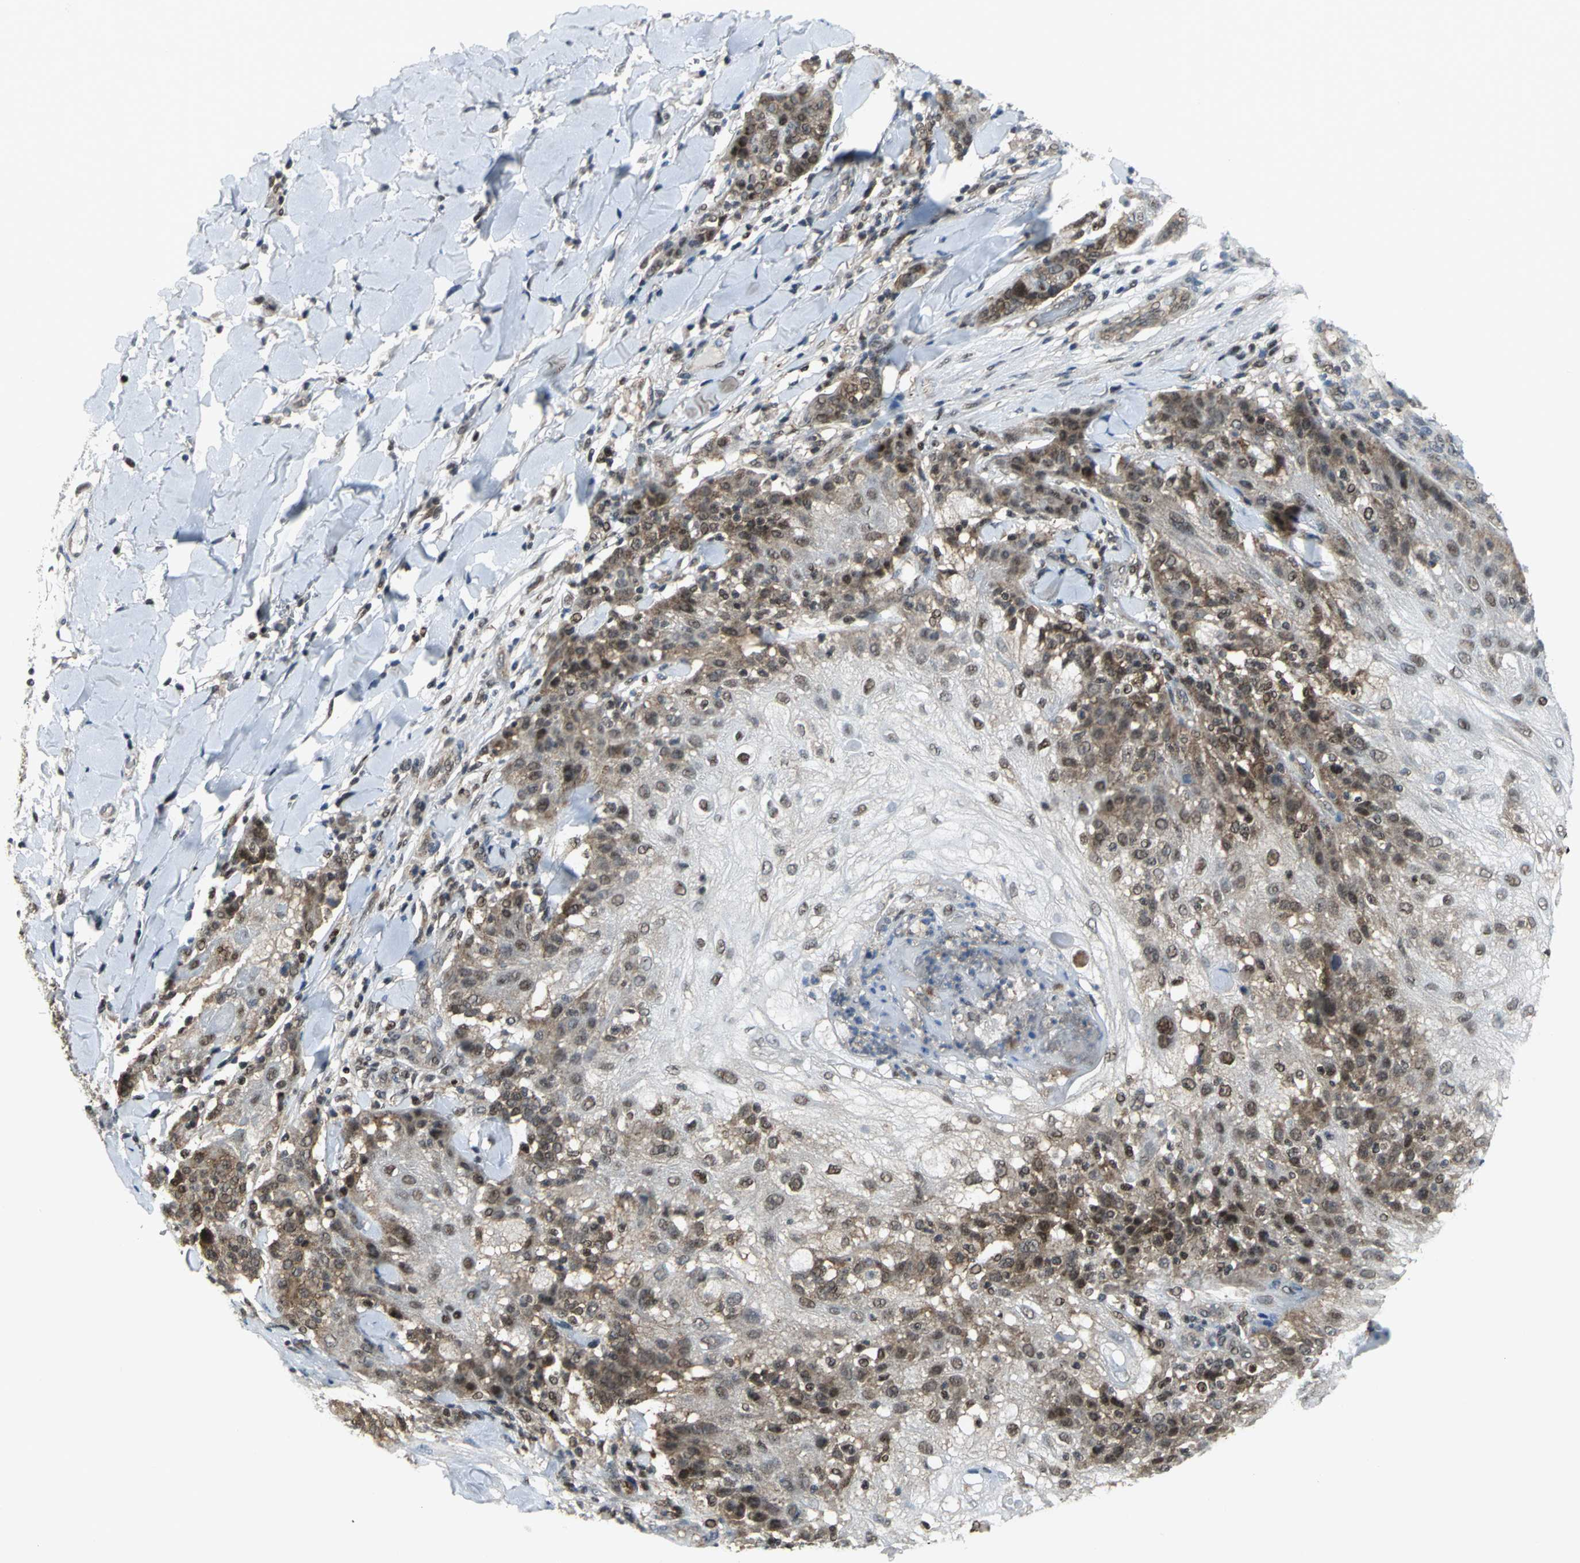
{"staining": {"intensity": "moderate", "quantity": "25%-75%", "location": "cytoplasmic/membranous"}, "tissue": "skin cancer", "cell_type": "Tumor cells", "image_type": "cancer", "snomed": [{"axis": "morphology", "description": "Normal tissue, NOS"}, {"axis": "morphology", "description": "Squamous cell carcinoma, NOS"}, {"axis": "topography", "description": "Skin"}], "caption": "Skin cancer stained with a protein marker displays moderate staining in tumor cells.", "gene": "PSMA4", "patient": {"sex": "female", "age": 83}}